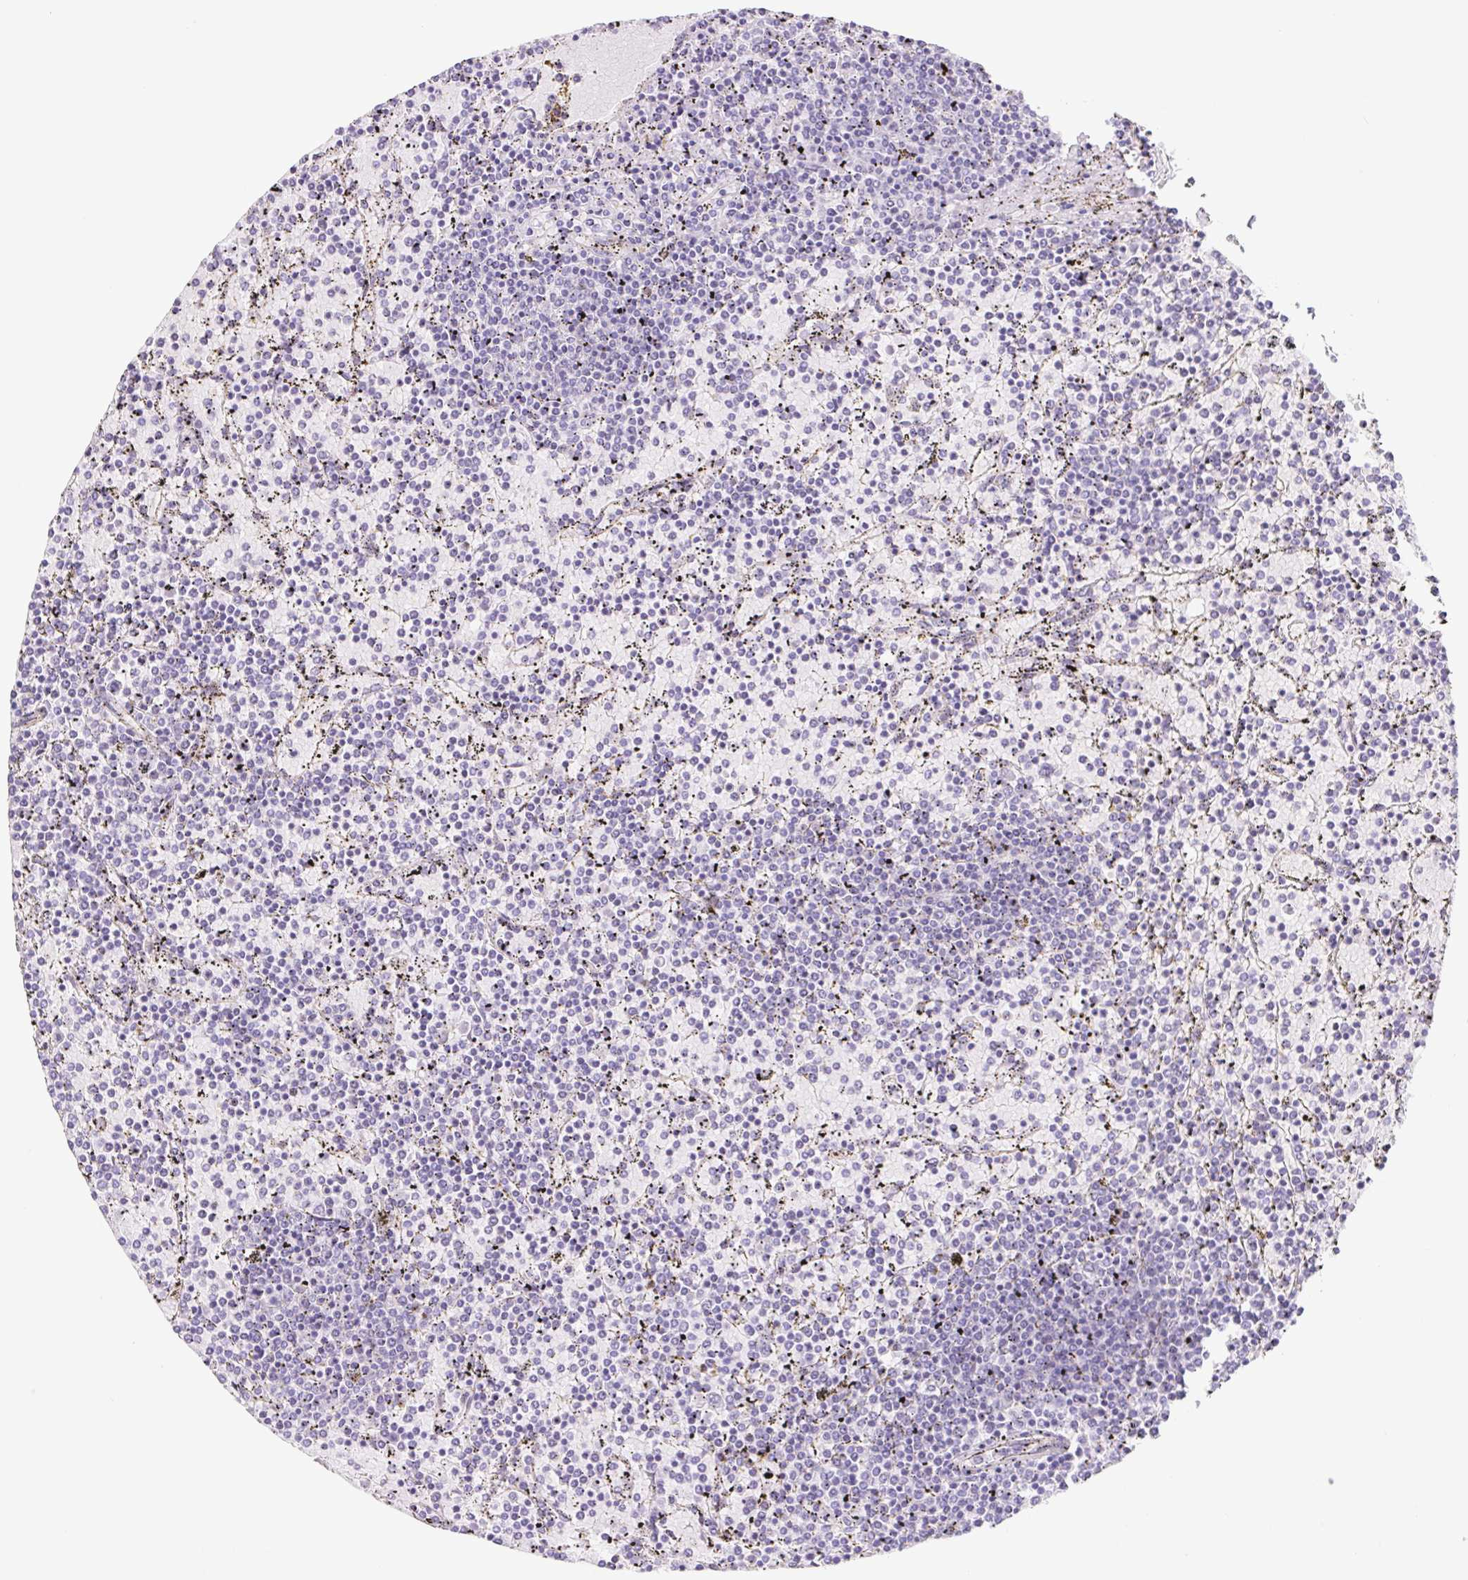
{"staining": {"intensity": "negative", "quantity": "none", "location": "none"}, "tissue": "lymphoma", "cell_type": "Tumor cells", "image_type": "cancer", "snomed": [{"axis": "morphology", "description": "Malignant lymphoma, non-Hodgkin's type, Low grade"}, {"axis": "topography", "description": "Spleen"}], "caption": "Low-grade malignant lymphoma, non-Hodgkin's type was stained to show a protein in brown. There is no significant staining in tumor cells.", "gene": "CYP21A2", "patient": {"sex": "female", "age": 77}}